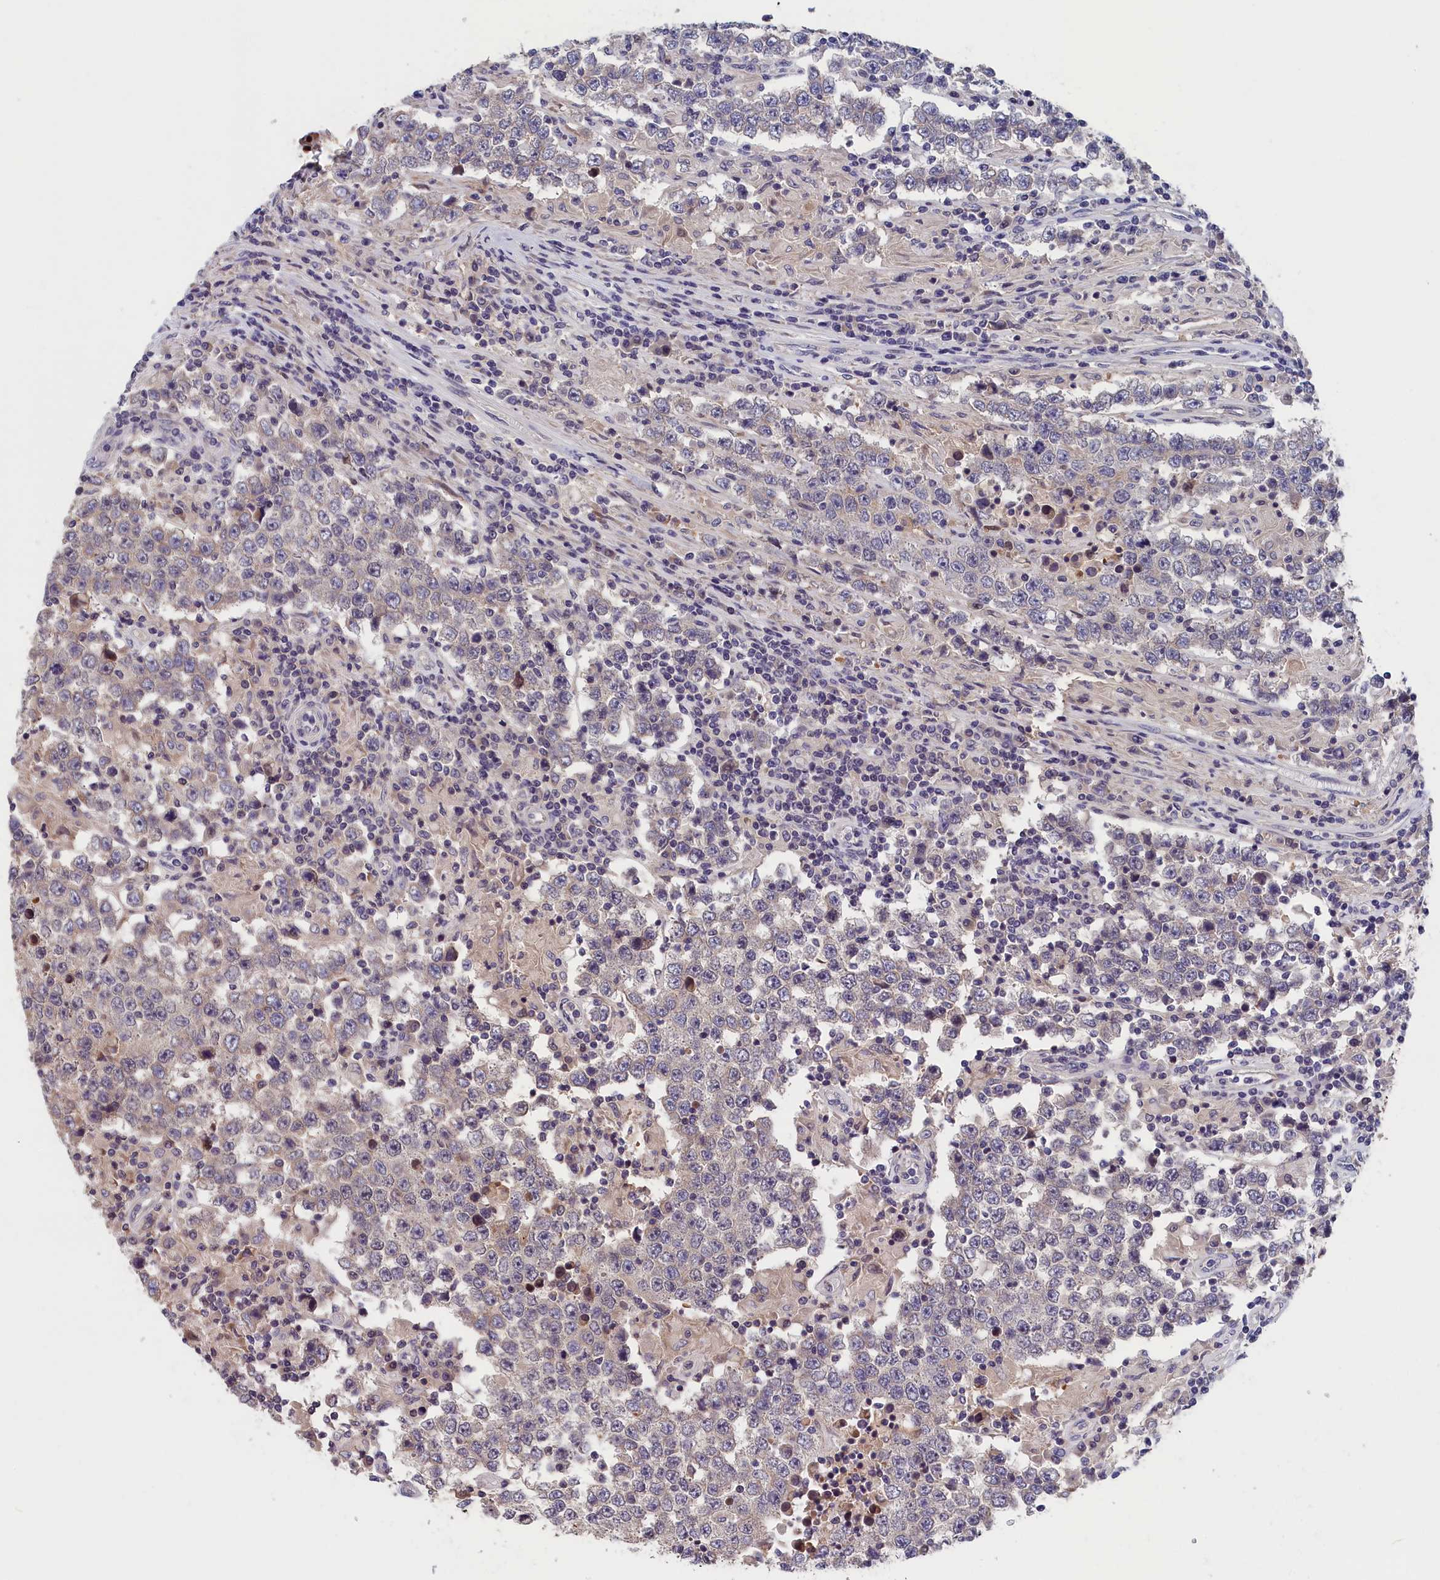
{"staining": {"intensity": "moderate", "quantity": "<25%", "location": "cytoplasmic/membranous"}, "tissue": "testis cancer", "cell_type": "Tumor cells", "image_type": "cancer", "snomed": [{"axis": "morphology", "description": "Normal tissue, NOS"}, {"axis": "morphology", "description": "Urothelial carcinoma, High grade"}, {"axis": "morphology", "description": "Seminoma, NOS"}, {"axis": "morphology", "description": "Carcinoma, Embryonal, NOS"}, {"axis": "topography", "description": "Urinary bladder"}, {"axis": "topography", "description": "Testis"}], "caption": "Brown immunohistochemical staining in embryonal carcinoma (testis) reveals moderate cytoplasmic/membranous expression in approximately <25% of tumor cells. Immunohistochemistry (ihc) stains the protein in brown and the nuclei are stained blue.", "gene": "TMEM116", "patient": {"sex": "male", "age": 41}}